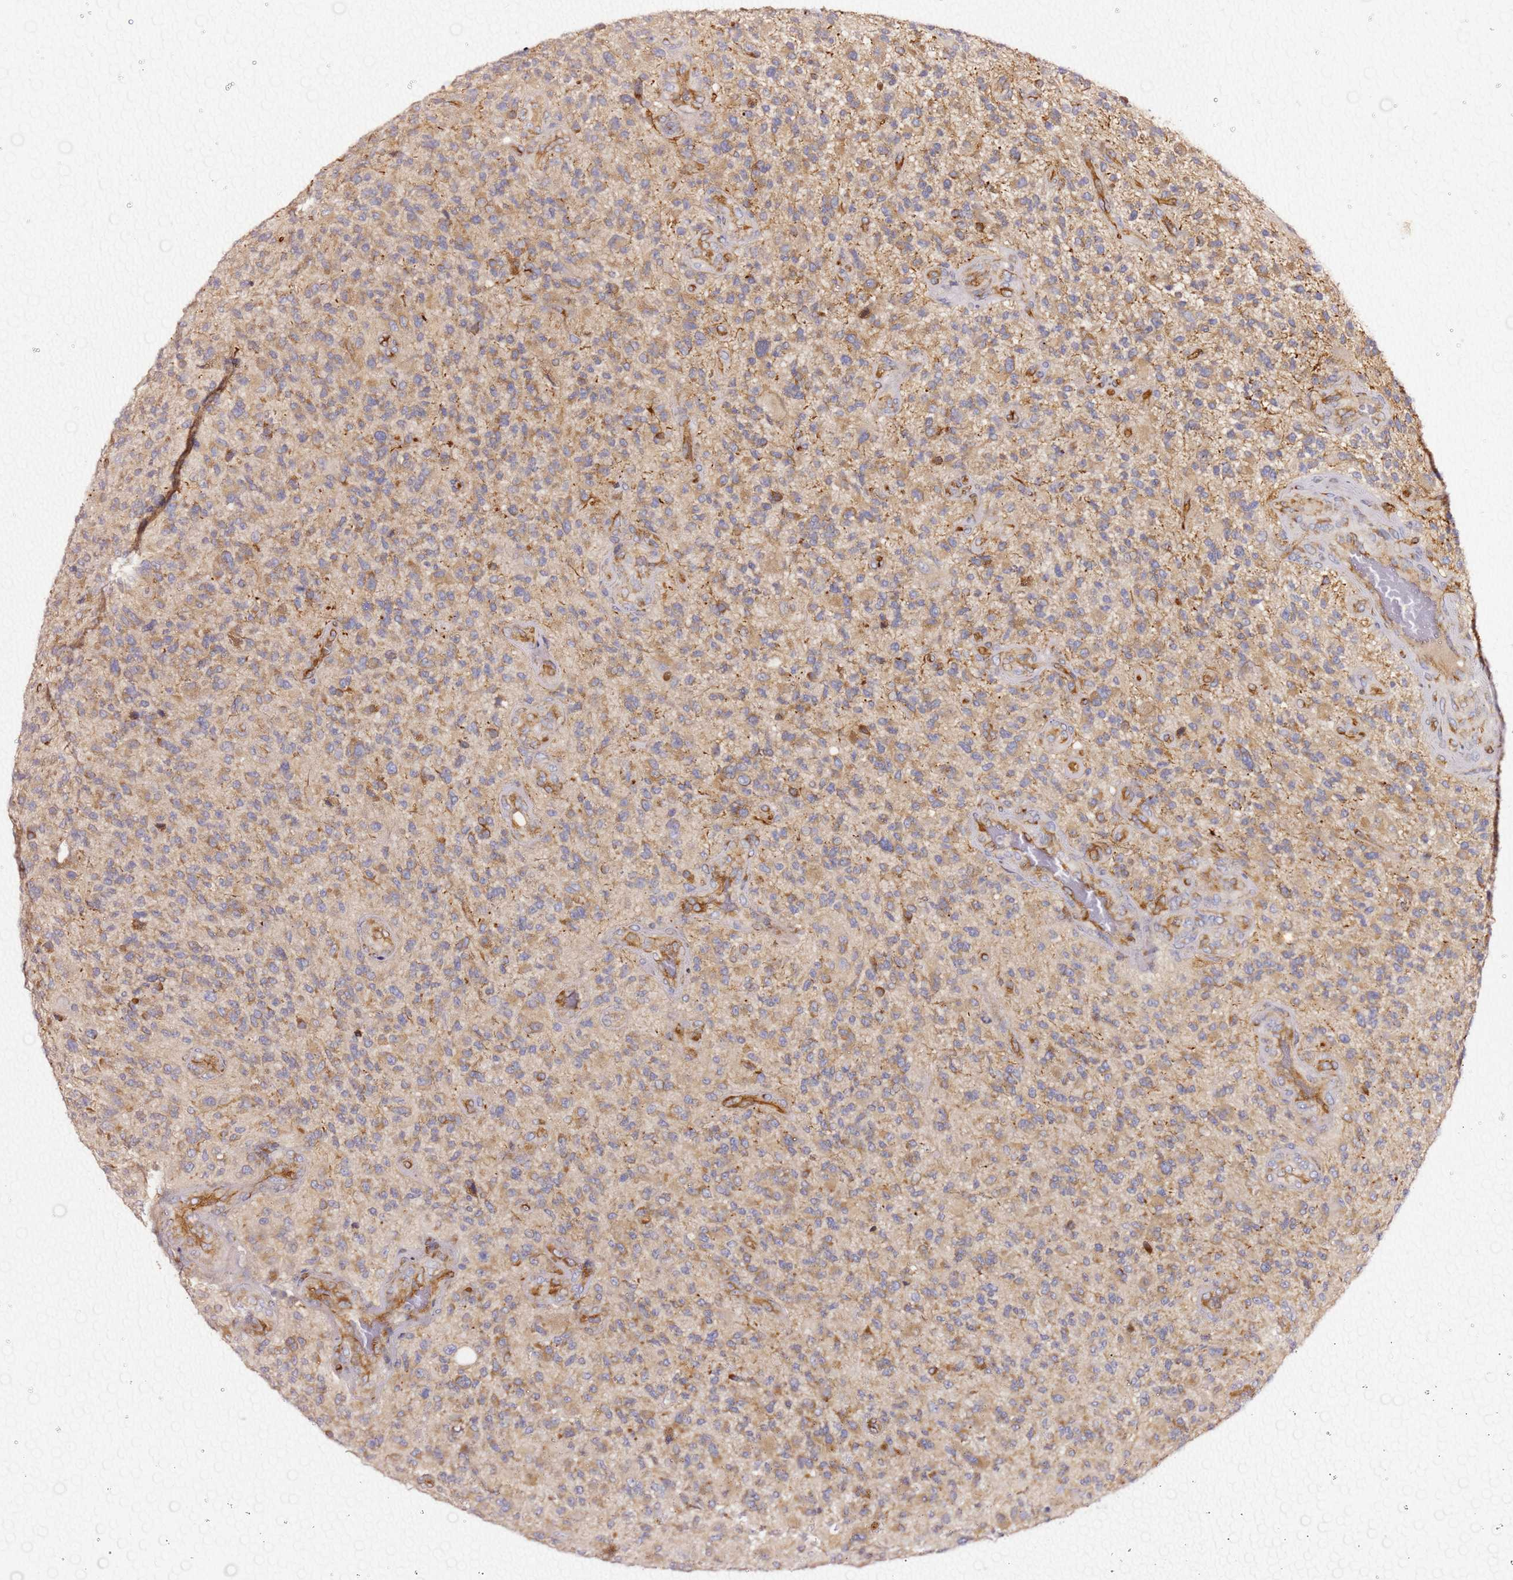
{"staining": {"intensity": "weak", "quantity": "25%-75%", "location": "cytoplasmic/membranous"}, "tissue": "glioma", "cell_type": "Tumor cells", "image_type": "cancer", "snomed": [{"axis": "morphology", "description": "Glioma, malignant, High grade"}, {"axis": "topography", "description": "Brain"}], "caption": "Immunohistochemical staining of human malignant glioma (high-grade) displays weak cytoplasmic/membranous protein expression in about 25%-75% of tumor cells.", "gene": "KIF7", "patient": {"sex": "male", "age": 47}}